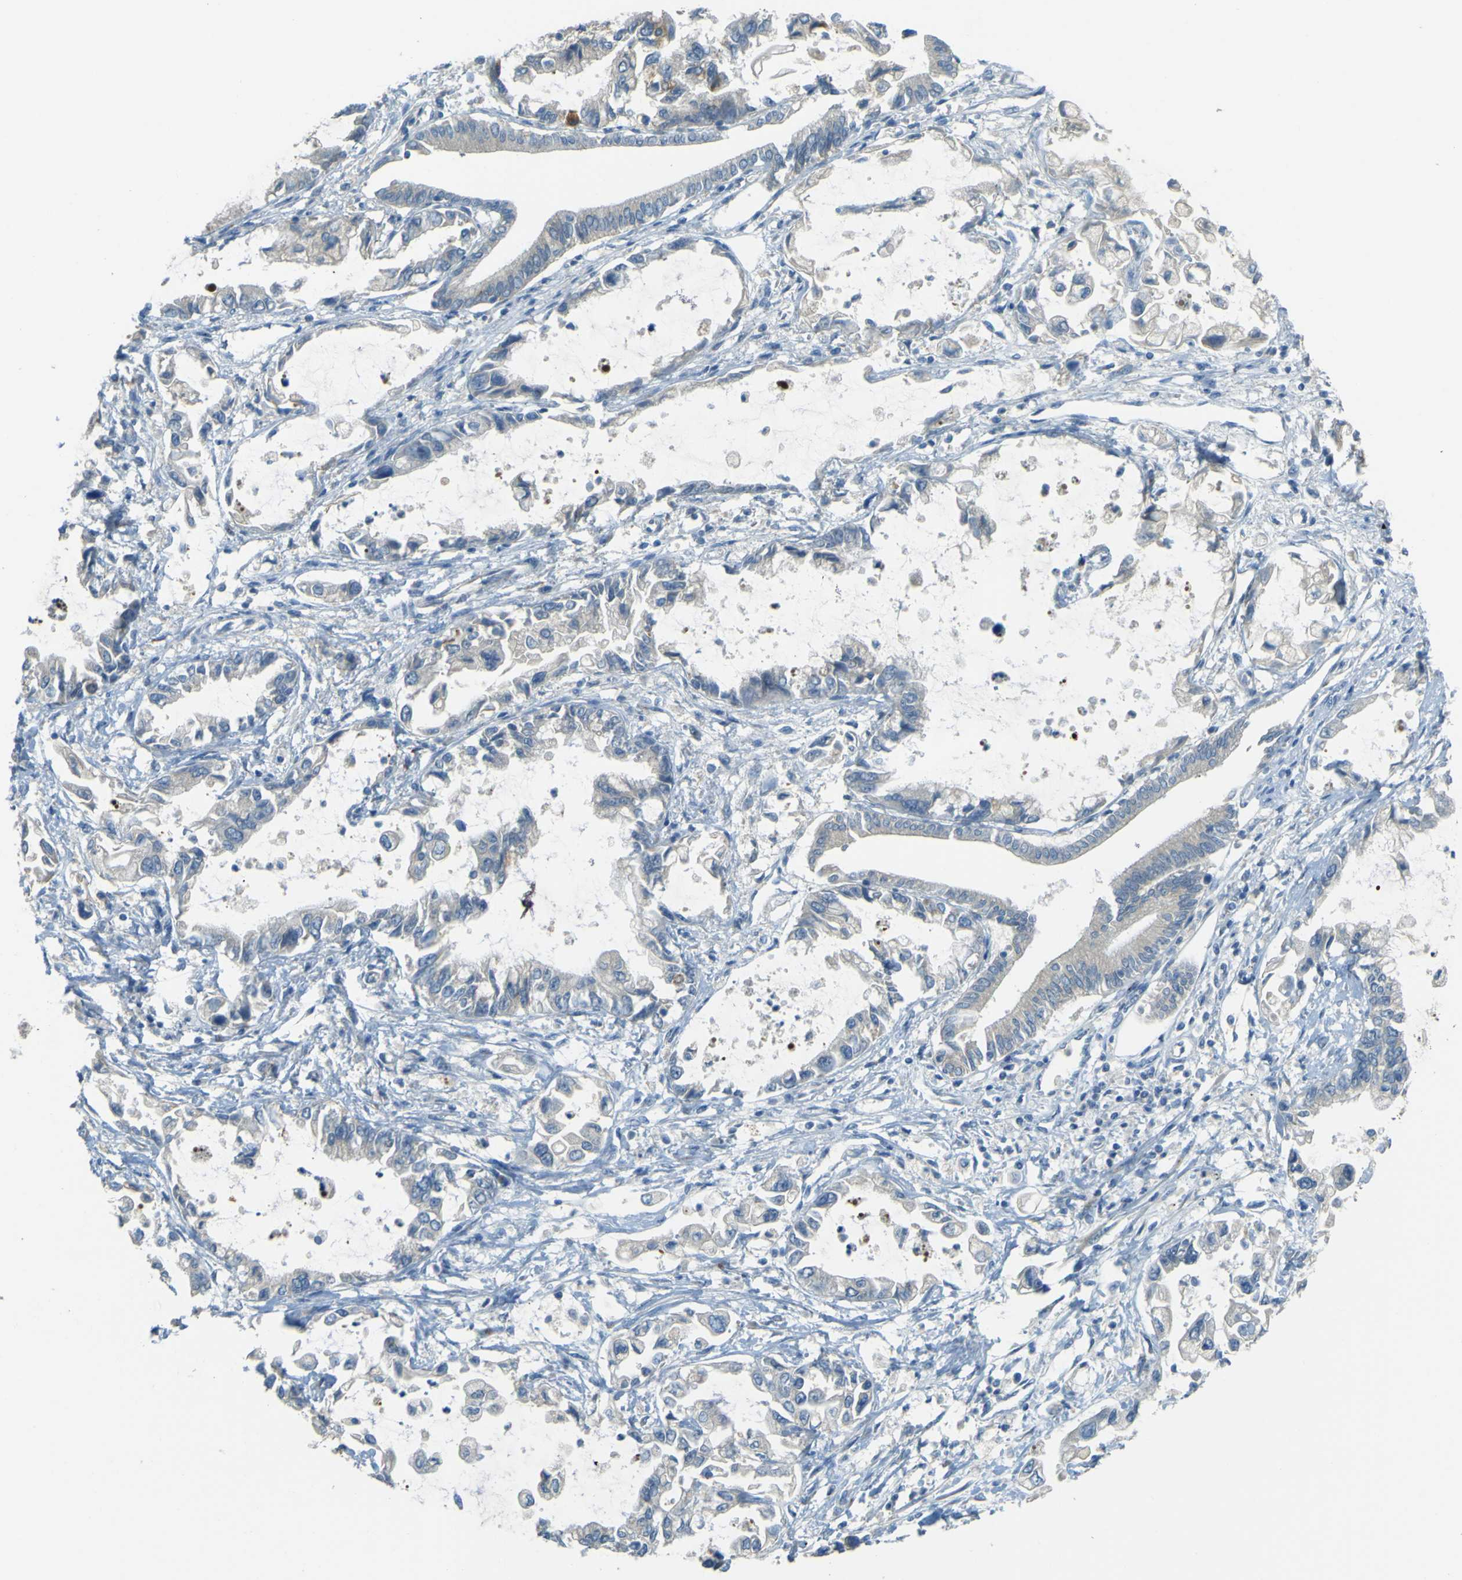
{"staining": {"intensity": "negative", "quantity": "none", "location": "none"}, "tissue": "pancreatic cancer", "cell_type": "Tumor cells", "image_type": "cancer", "snomed": [{"axis": "morphology", "description": "Adenocarcinoma, NOS"}, {"axis": "topography", "description": "Pancreas"}], "caption": "Tumor cells are negative for brown protein staining in adenocarcinoma (pancreatic). The staining is performed using DAB brown chromogen with nuclei counter-stained in using hematoxylin.", "gene": "FKTN", "patient": {"sex": "male", "age": 56}}